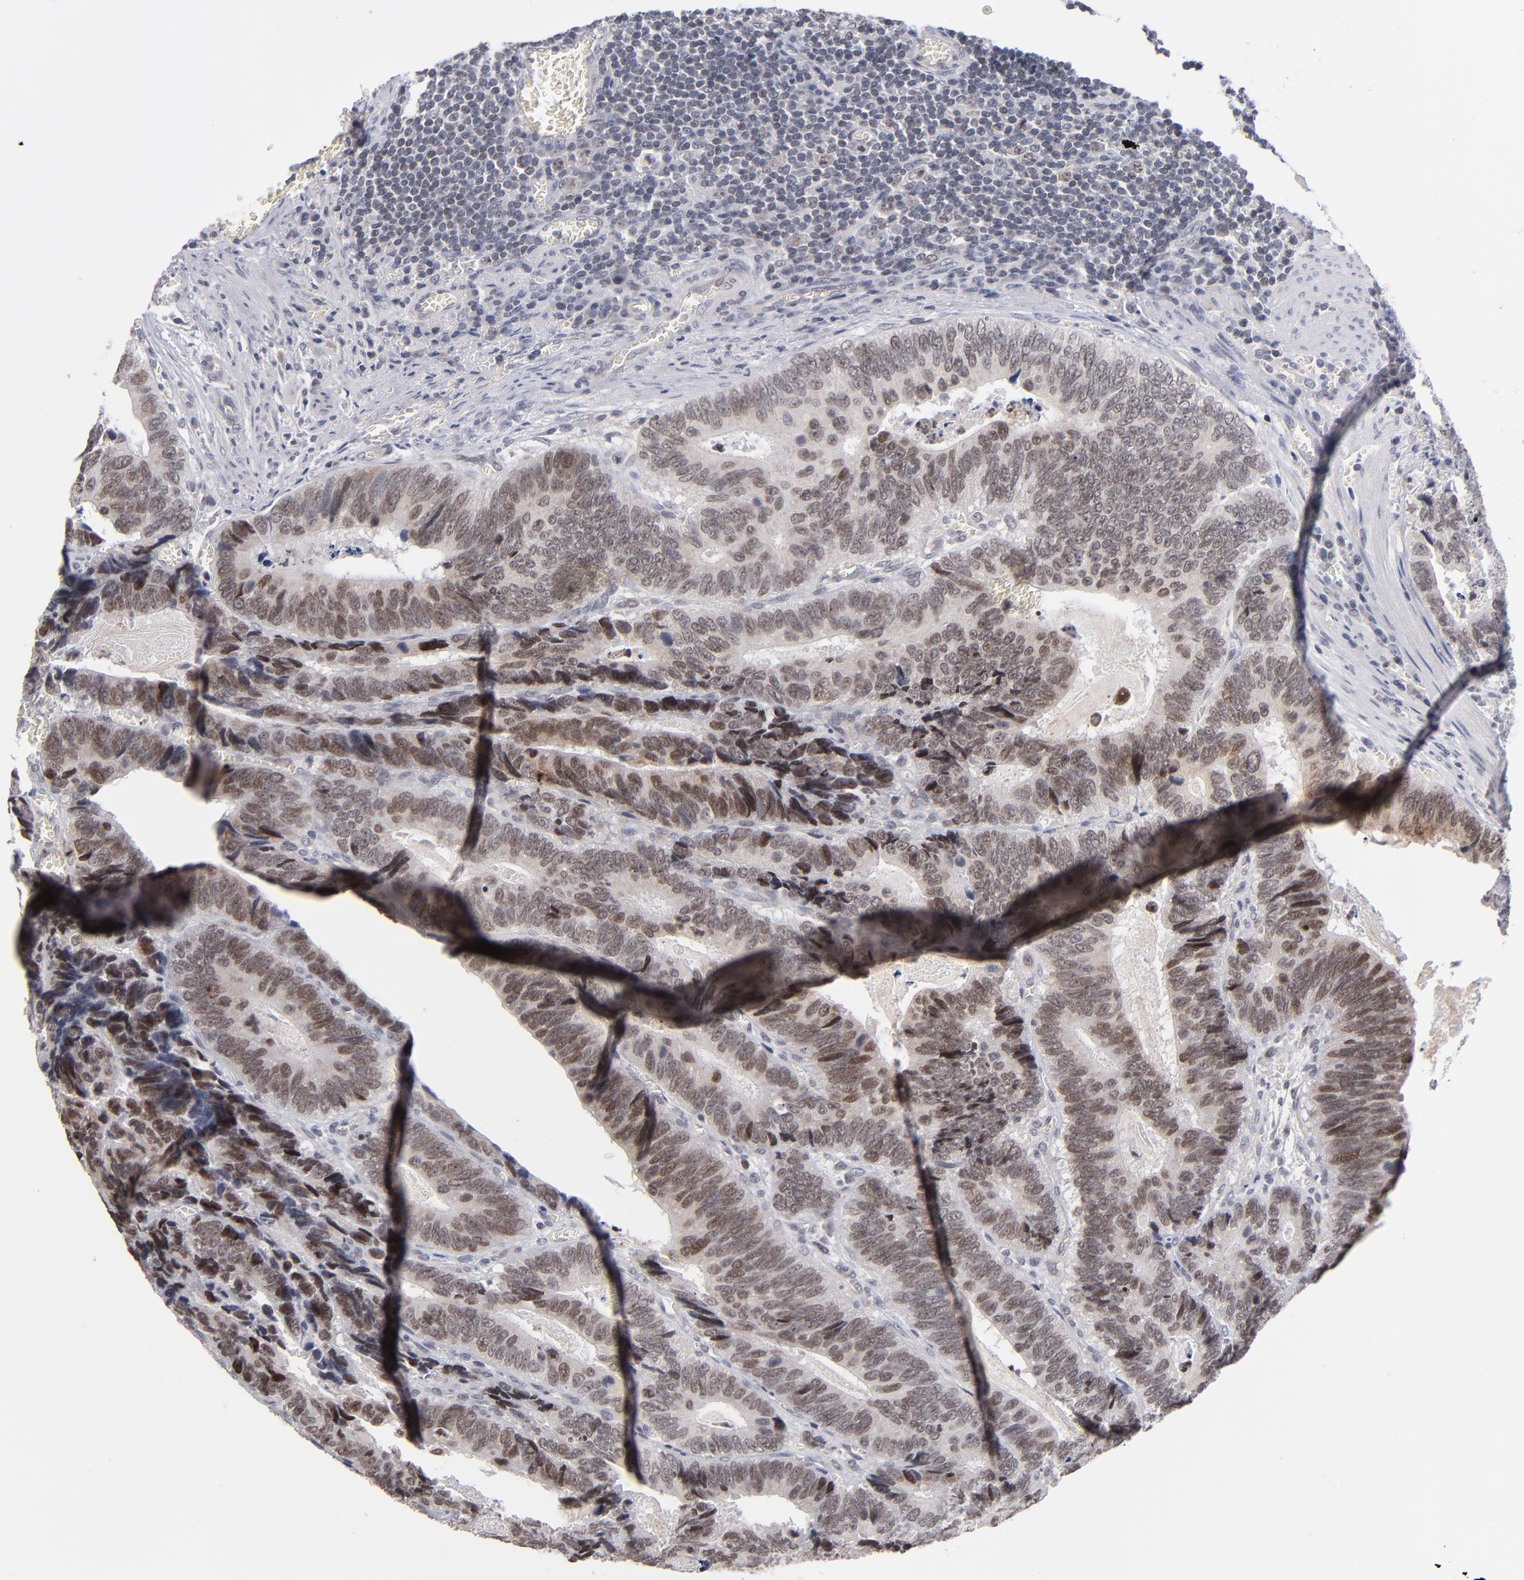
{"staining": {"intensity": "moderate", "quantity": "25%-75%", "location": "nuclear"}, "tissue": "colorectal cancer", "cell_type": "Tumor cells", "image_type": "cancer", "snomed": [{"axis": "morphology", "description": "Adenocarcinoma, NOS"}, {"axis": "topography", "description": "Colon"}], "caption": "The photomicrograph reveals a brown stain indicating the presence of a protein in the nuclear of tumor cells in colorectal adenocarcinoma.", "gene": "ODF2", "patient": {"sex": "male", "age": 72}}